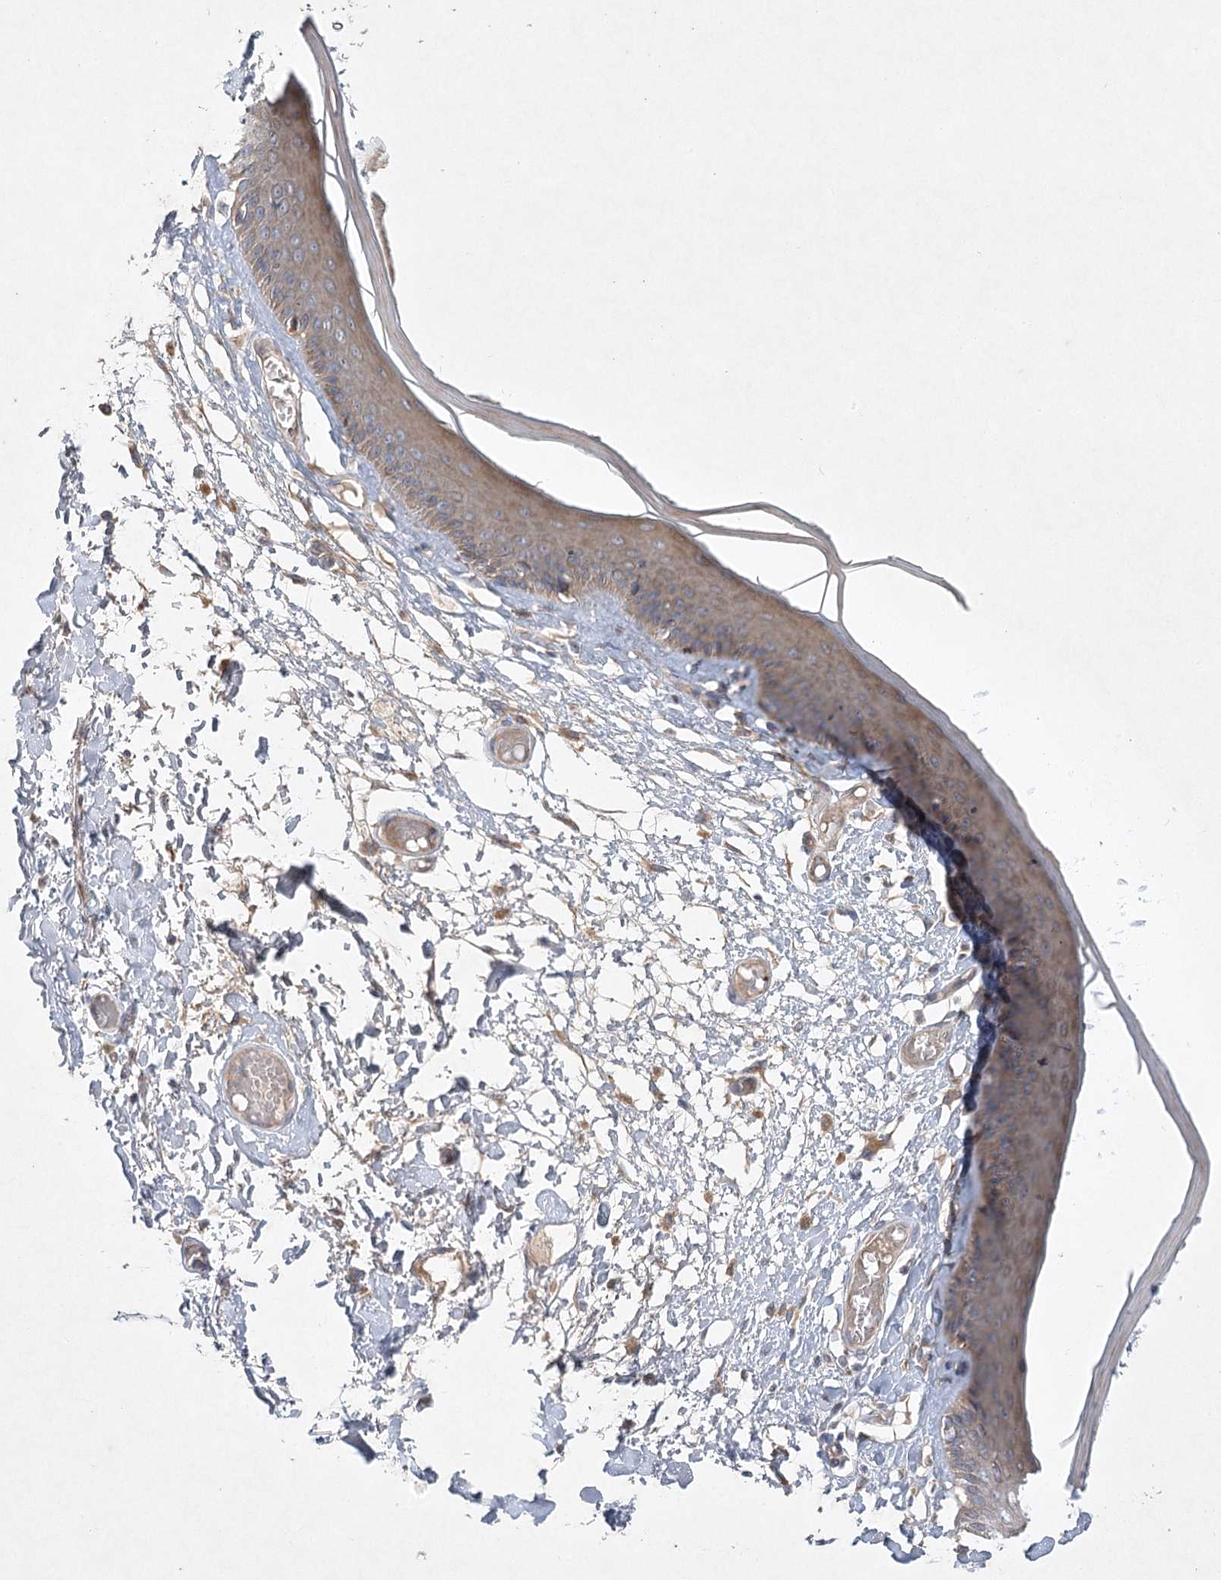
{"staining": {"intensity": "moderate", "quantity": ">75%", "location": "cytoplasmic/membranous"}, "tissue": "skin", "cell_type": "Epidermal cells", "image_type": "normal", "snomed": [{"axis": "morphology", "description": "Normal tissue, NOS"}, {"axis": "topography", "description": "Vulva"}], "caption": "A photomicrograph of skin stained for a protein exhibits moderate cytoplasmic/membranous brown staining in epidermal cells.", "gene": "PYROXD1", "patient": {"sex": "female", "age": 73}}